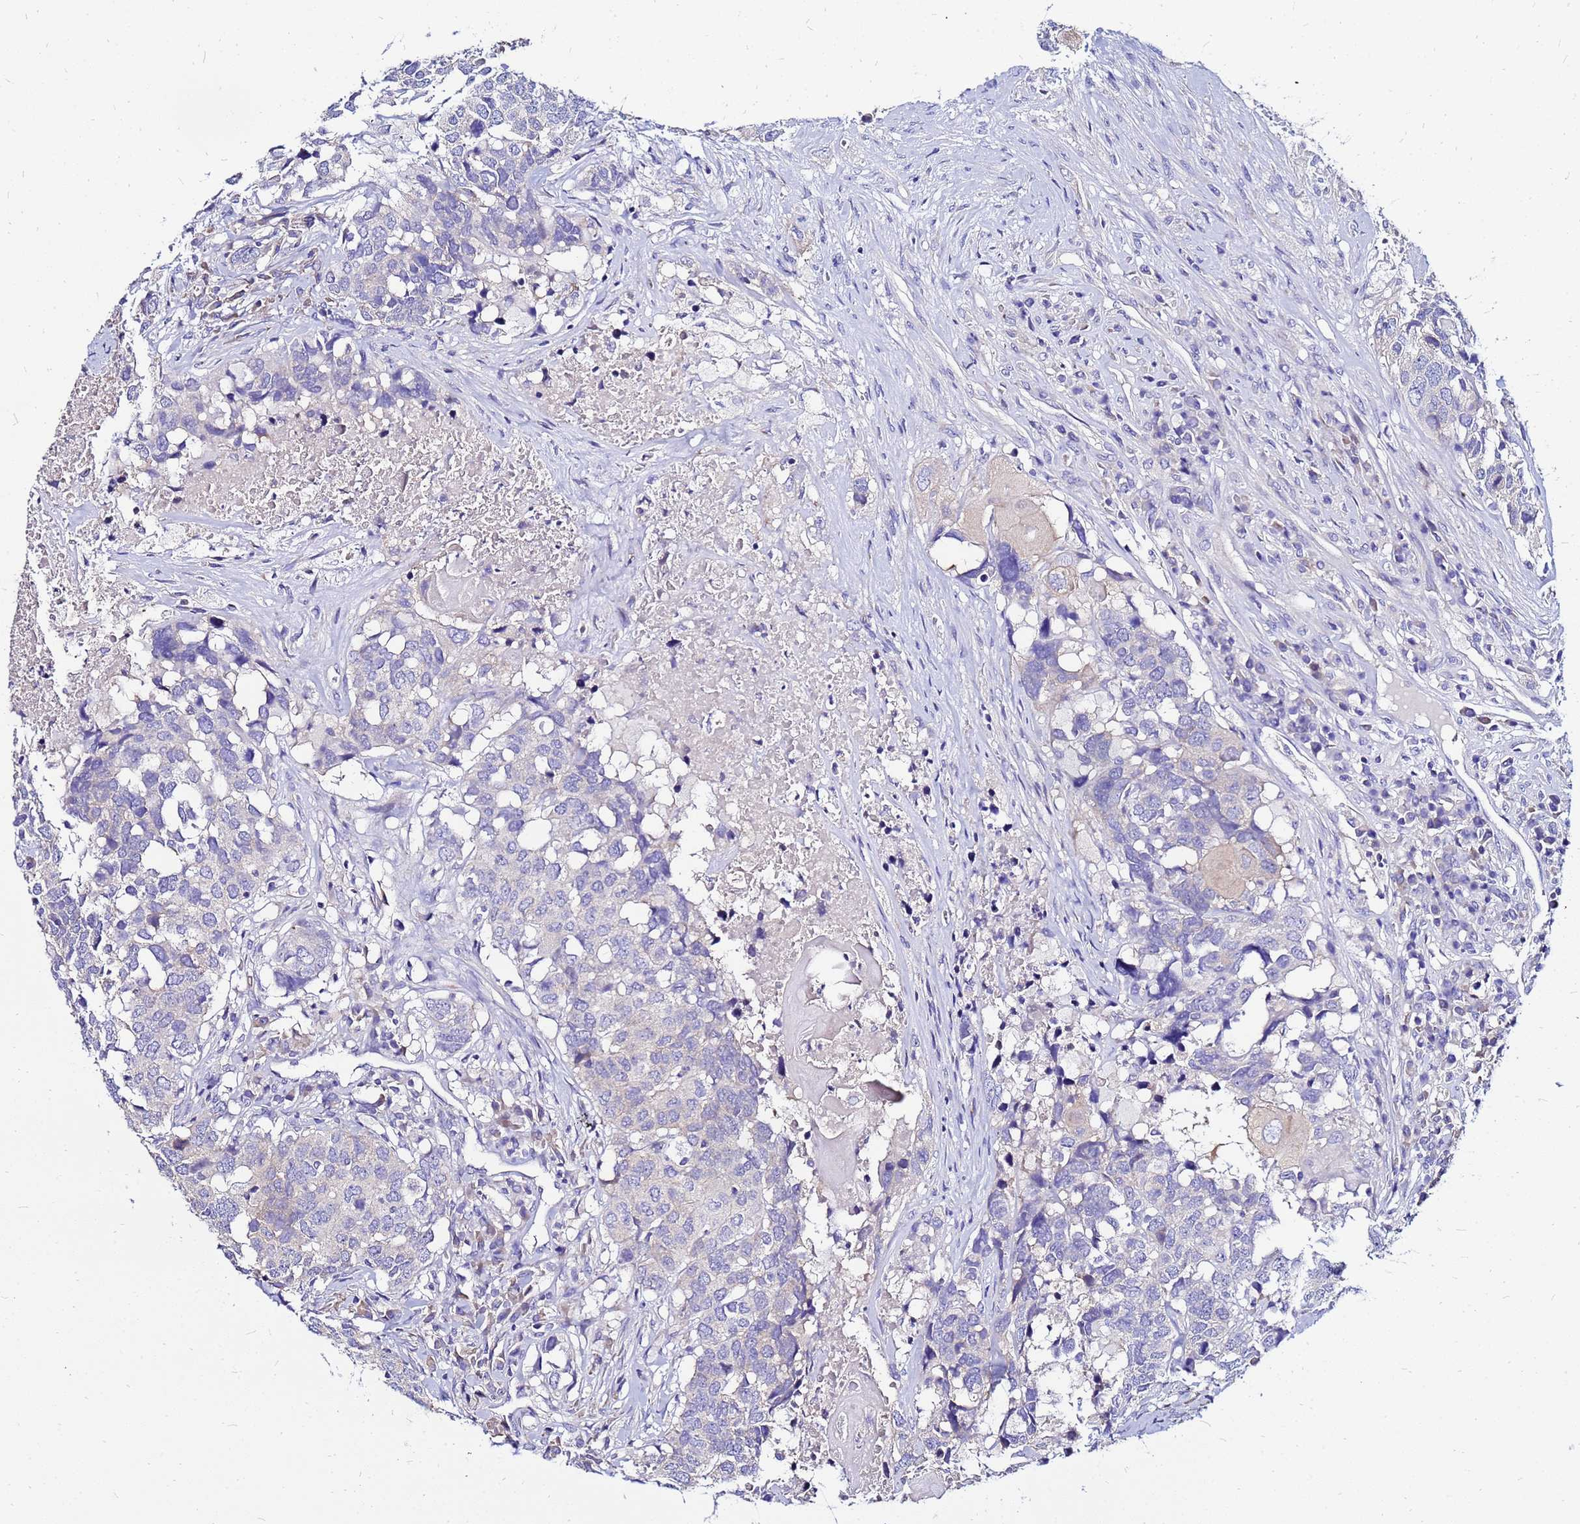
{"staining": {"intensity": "negative", "quantity": "none", "location": "none"}, "tissue": "head and neck cancer", "cell_type": "Tumor cells", "image_type": "cancer", "snomed": [{"axis": "morphology", "description": "Squamous cell carcinoma, NOS"}, {"axis": "topography", "description": "Head-Neck"}], "caption": "IHC histopathology image of head and neck squamous cell carcinoma stained for a protein (brown), which shows no expression in tumor cells. (Stains: DAB immunohistochemistry with hematoxylin counter stain, Microscopy: brightfield microscopy at high magnification).", "gene": "ARHGEF5", "patient": {"sex": "male", "age": 66}}